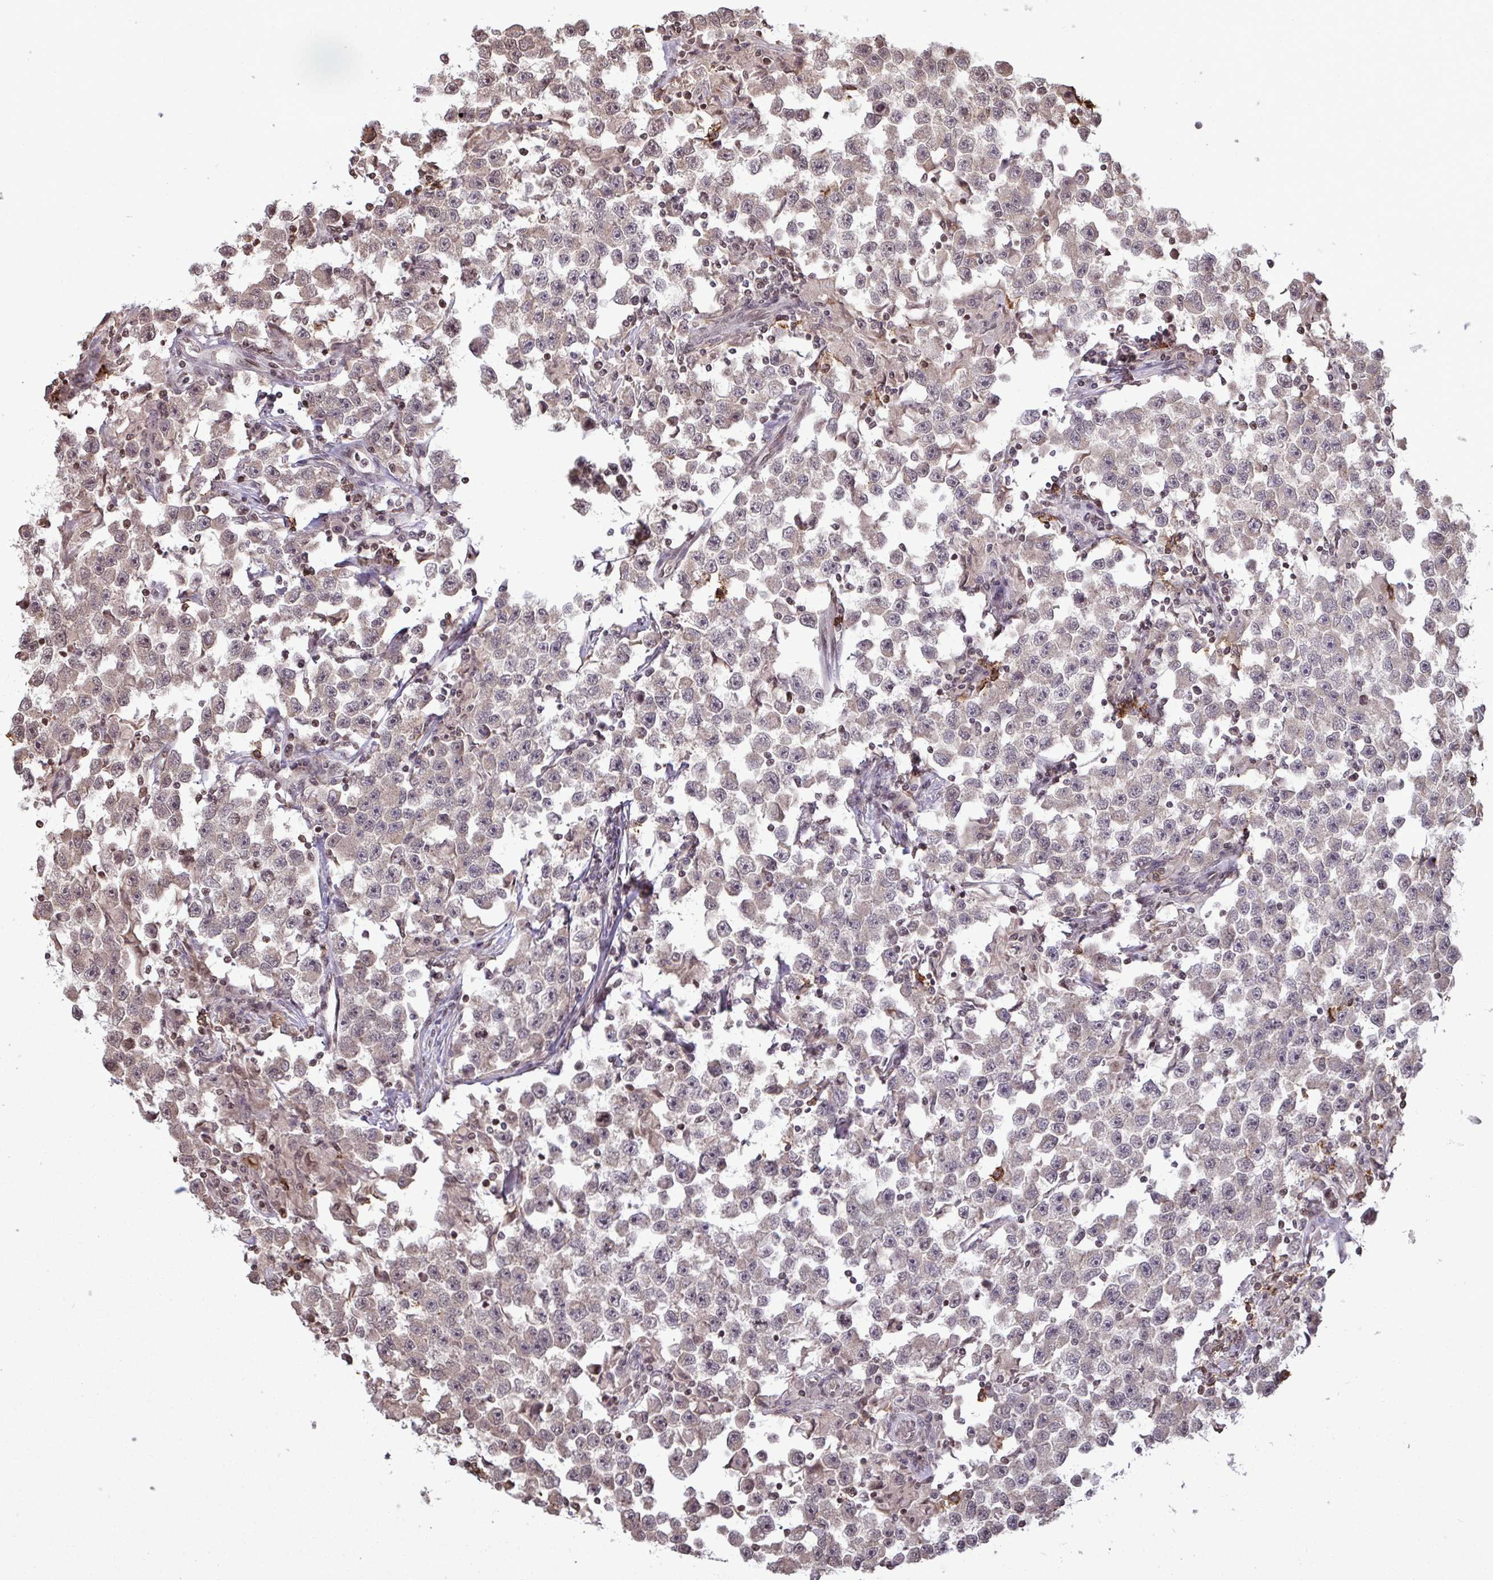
{"staining": {"intensity": "weak", "quantity": "25%-75%", "location": "cytoplasmic/membranous"}, "tissue": "testis cancer", "cell_type": "Tumor cells", "image_type": "cancer", "snomed": [{"axis": "morphology", "description": "Seminoma, NOS"}, {"axis": "topography", "description": "Testis"}], "caption": "Human seminoma (testis) stained for a protein (brown) displays weak cytoplasmic/membranous positive staining in about 25%-75% of tumor cells.", "gene": "UXT", "patient": {"sex": "male", "age": 33}}